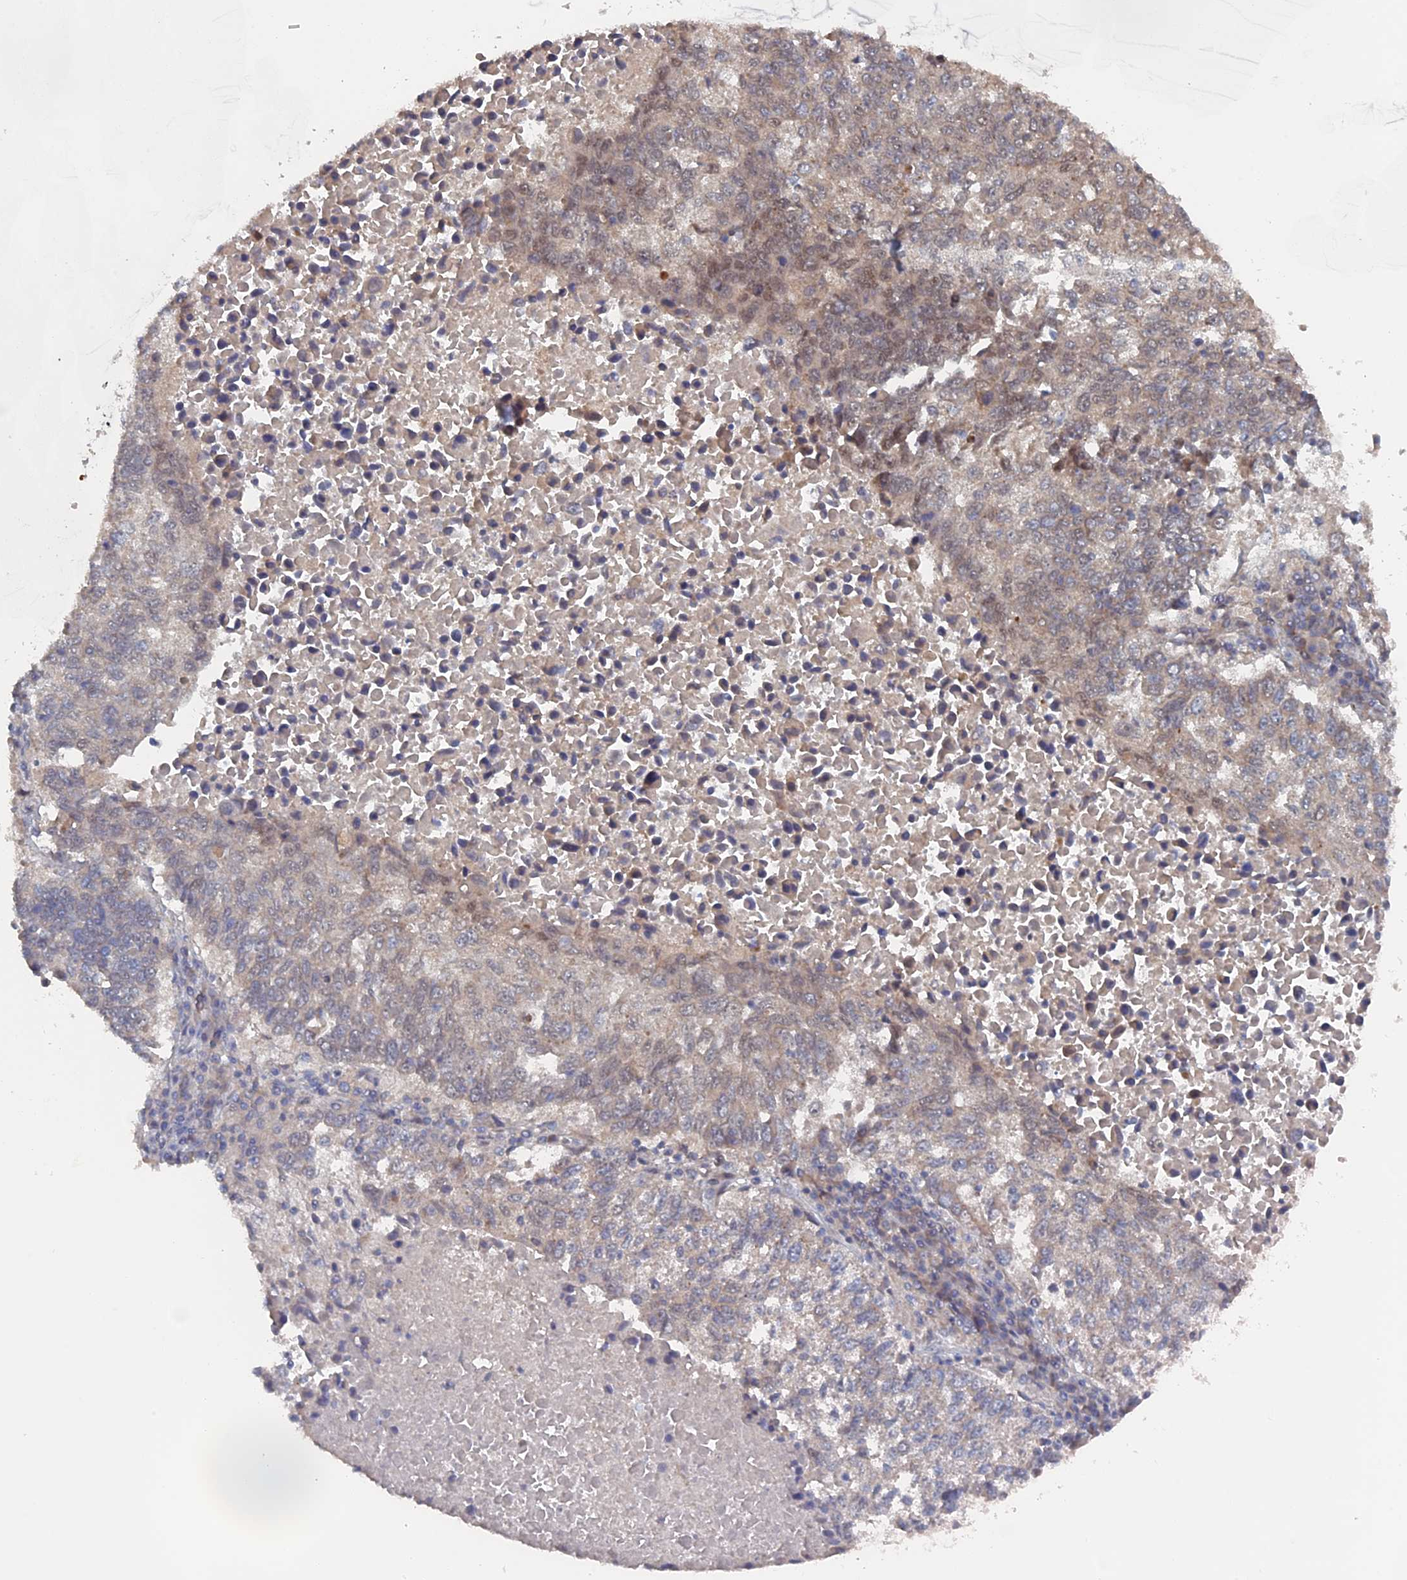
{"staining": {"intensity": "weak", "quantity": "<25%", "location": "nuclear"}, "tissue": "lung cancer", "cell_type": "Tumor cells", "image_type": "cancer", "snomed": [{"axis": "morphology", "description": "Squamous cell carcinoma, NOS"}, {"axis": "topography", "description": "Lung"}], "caption": "Protein analysis of lung squamous cell carcinoma shows no significant expression in tumor cells.", "gene": "ELOVL6", "patient": {"sex": "male", "age": 73}}